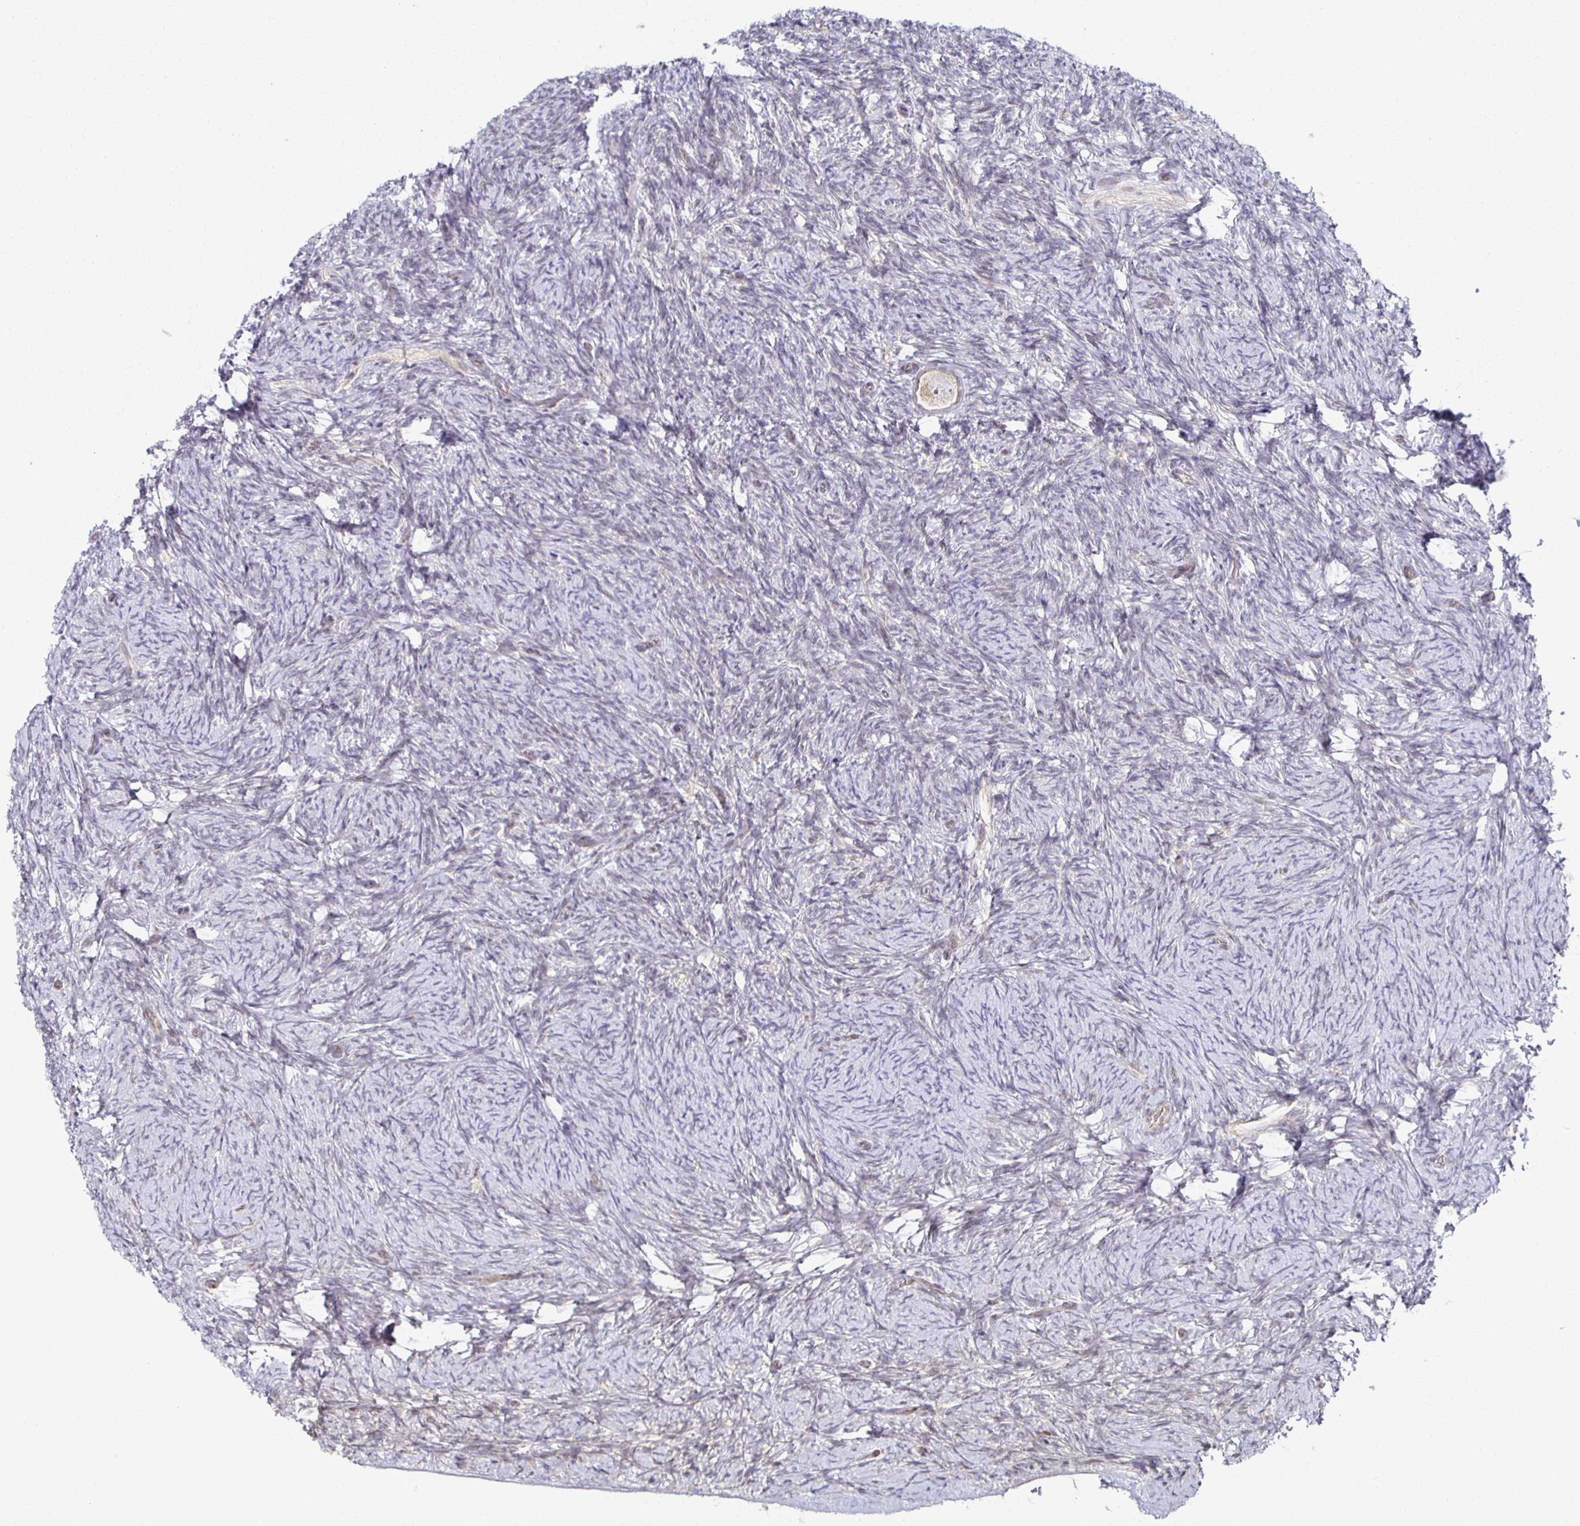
{"staining": {"intensity": "weak", "quantity": "<25%", "location": "cytoplasmic/membranous"}, "tissue": "ovary", "cell_type": "Follicle cells", "image_type": "normal", "snomed": [{"axis": "morphology", "description": "Normal tissue, NOS"}, {"axis": "topography", "description": "Ovary"}], "caption": "A high-resolution photomicrograph shows IHC staining of normal ovary, which exhibits no significant staining in follicle cells. (DAB immunohistochemistry, high magnification).", "gene": "HCFC1R1", "patient": {"sex": "female", "age": 34}}